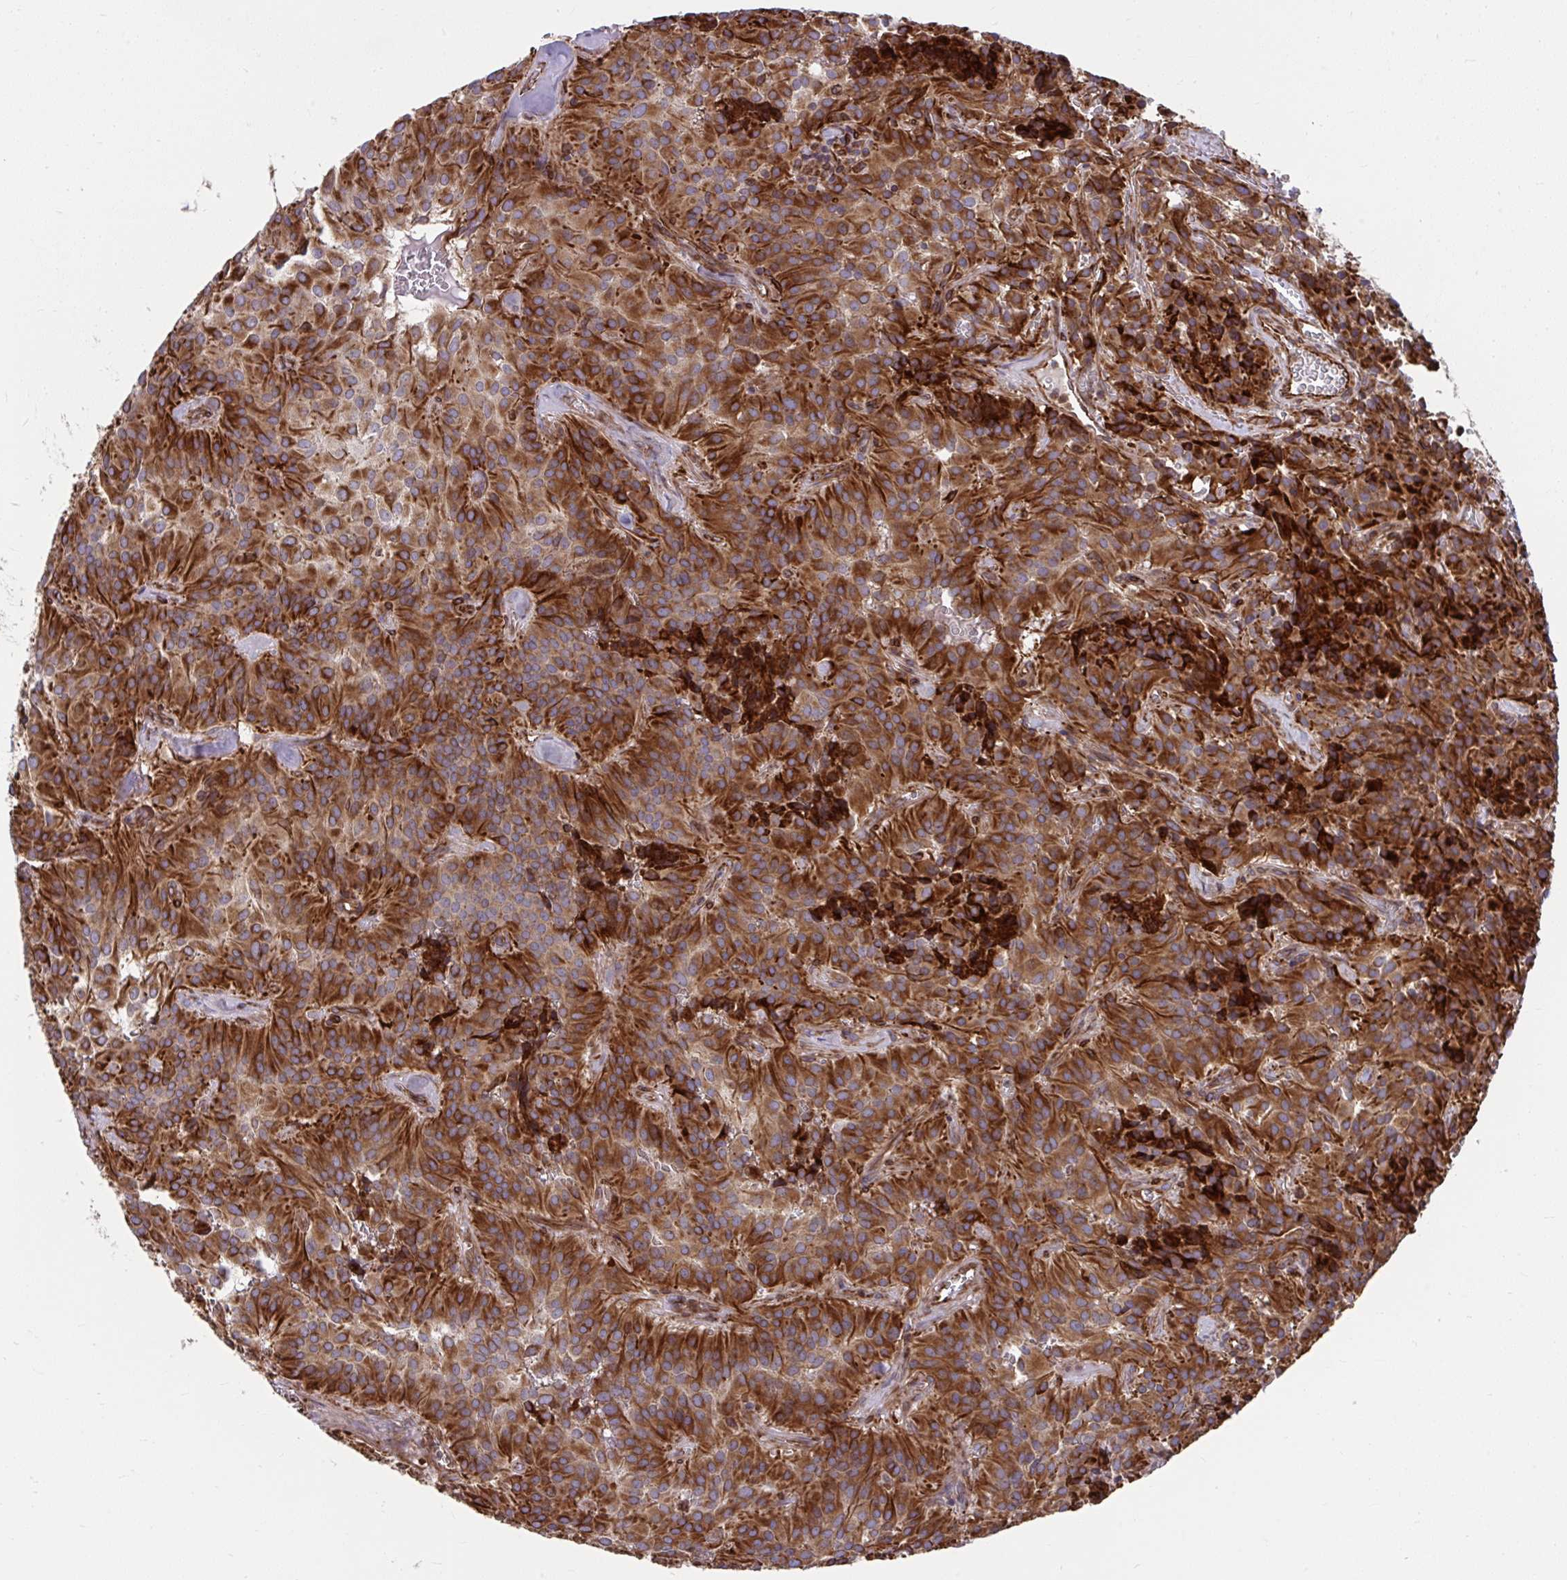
{"staining": {"intensity": "strong", "quantity": ">75%", "location": "cytoplasmic/membranous"}, "tissue": "glioma", "cell_type": "Tumor cells", "image_type": "cancer", "snomed": [{"axis": "morphology", "description": "Glioma, malignant, Low grade"}, {"axis": "topography", "description": "Brain"}], "caption": "Malignant glioma (low-grade) stained for a protein (brown) reveals strong cytoplasmic/membranous positive expression in approximately >75% of tumor cells.", "gene": "STIM2", "patient": {"sex": "male", "age": 42}}